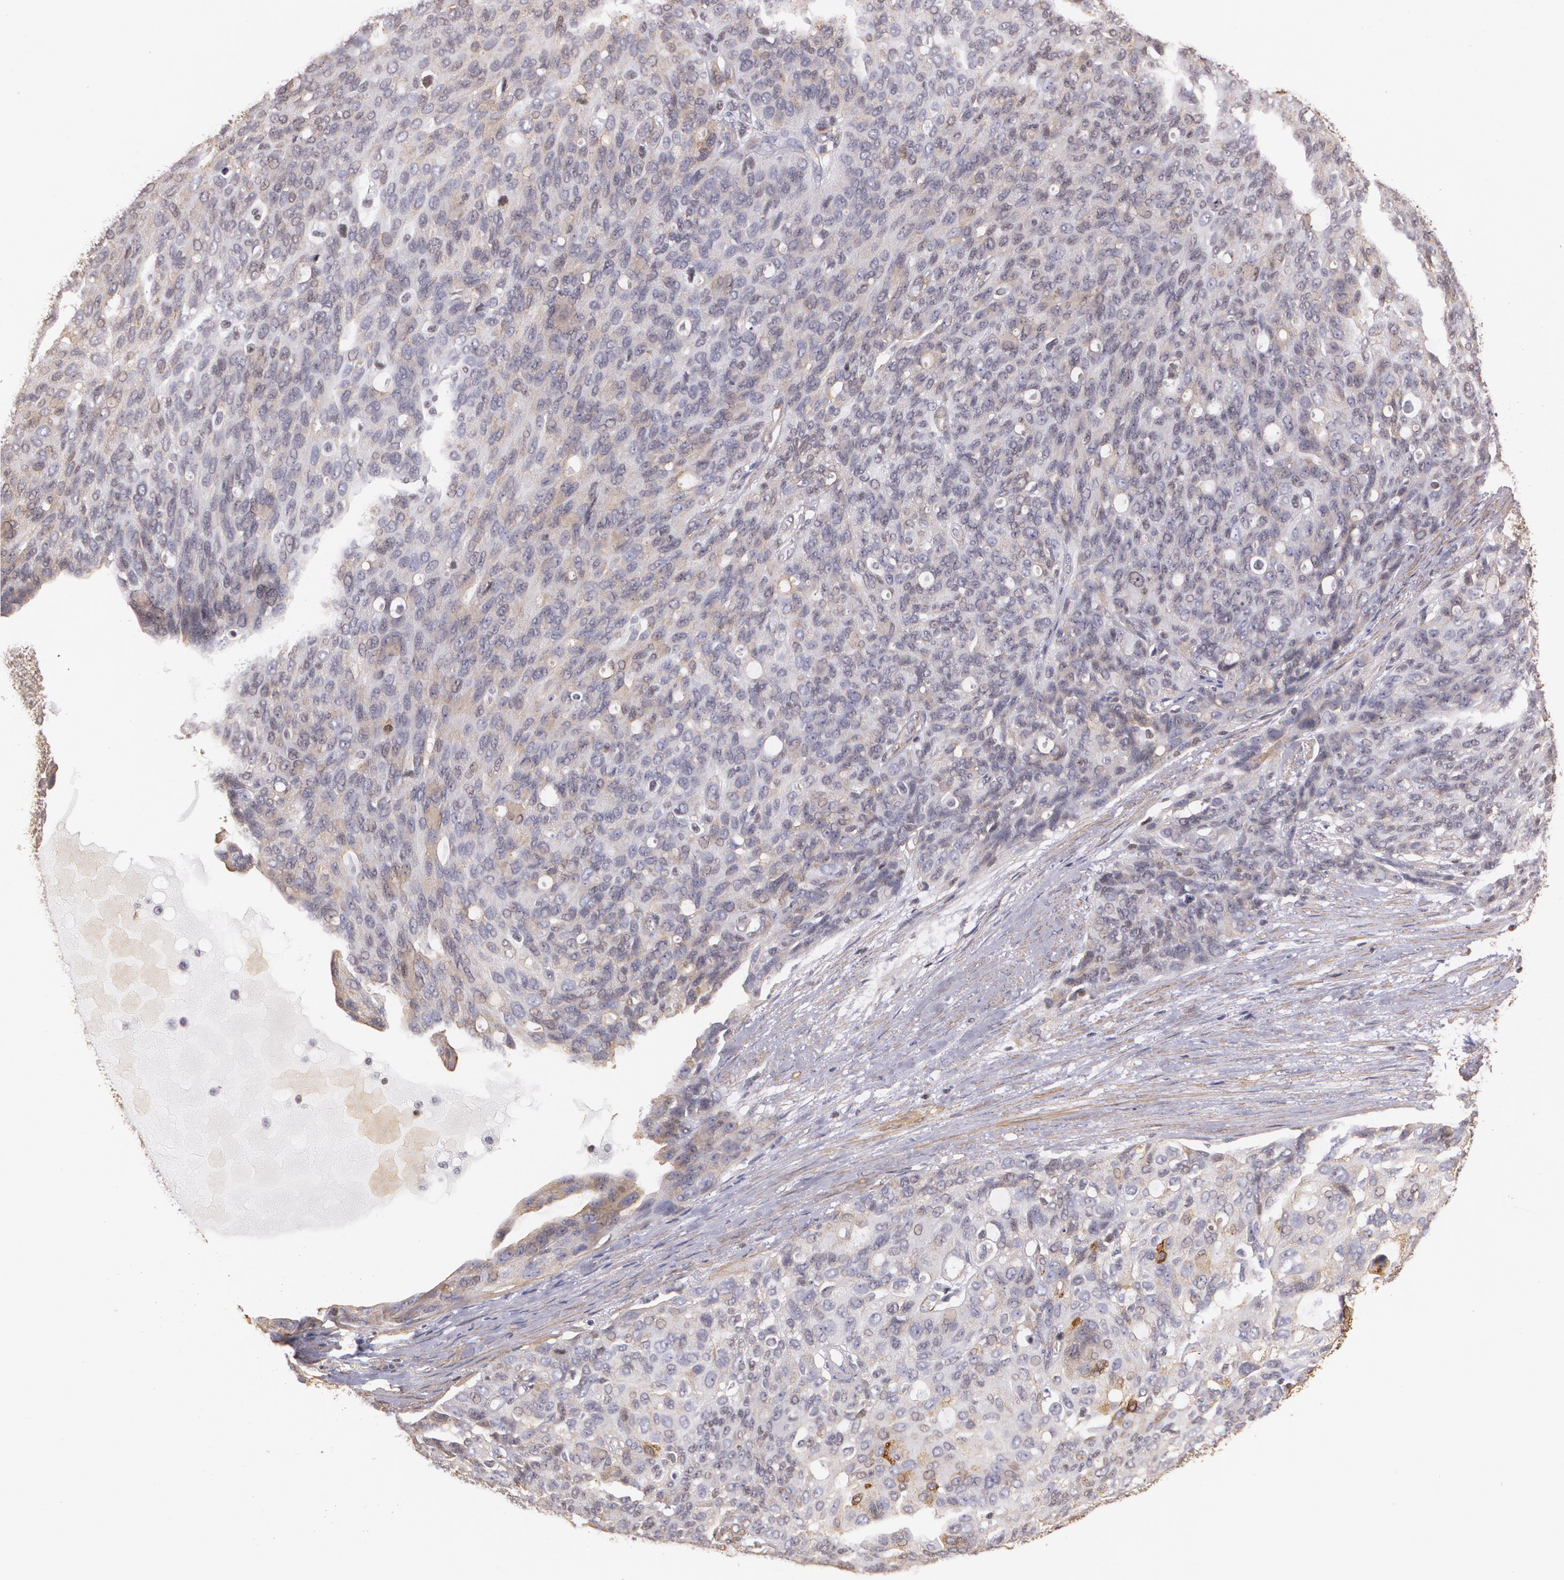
{"staining": {"intensity": "weak", "quantity": ">75%", "location": "cytoplasmic/membranous"}, "tissue": "ovarian cancer", "cell_type": "Tumor cells", "image_type": "cancer", "snomed": [{"axis": "morphology", "description": "Carcinoma, endometroid"}, {"axis": "topography", "description": "Ovary"}], "caption": "Tumor cells reveal low levels of weak cytoplasmic/membranous positivity in about >75% of cells in human ovarian cancer (endometroid carcinoma).", "gene": "VAMP1", "patient": {"sex": "female", "age": 60}}